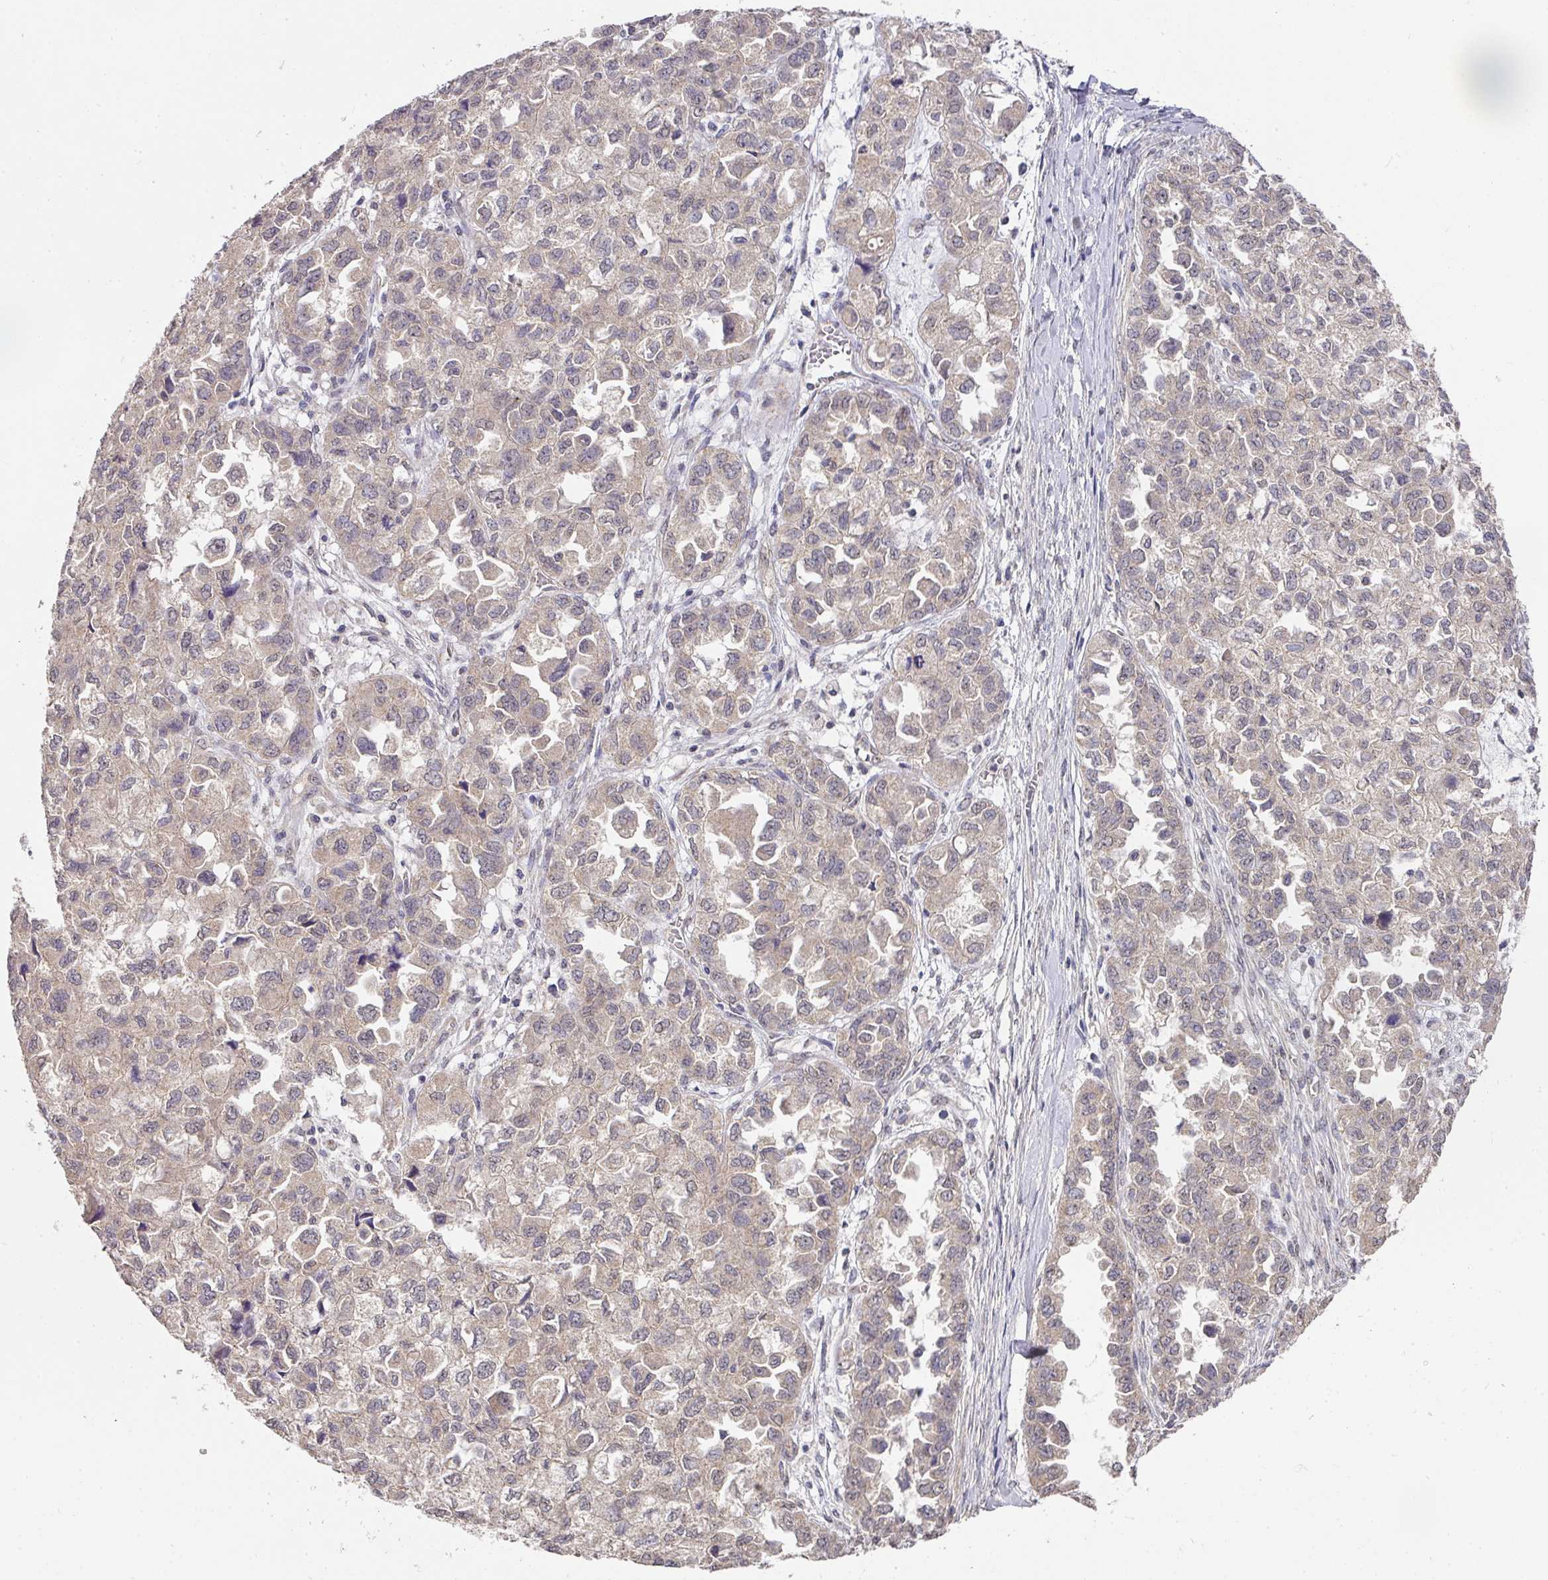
{"staining": {"intensity": "weak", "quantity": "25%-75%", "location": "cytoplasmic/membranous"}, "tissue": "ovarian cancer", "cell_type": "Tumor cells", "image_type": "cancer", "snomed": [{"axis": "morphology", "description": "Cystadenocarcinoma, serous, NOS"}, {"axis": "topography", "description": "Ovary"}], "caption": "Ovarian cancer tissue displays weak cytoplasmic/membranous expression in about 25%-75% of tumor cells", "gene": "EXTL3", "patient": {"sex": "female", "age": 84}}